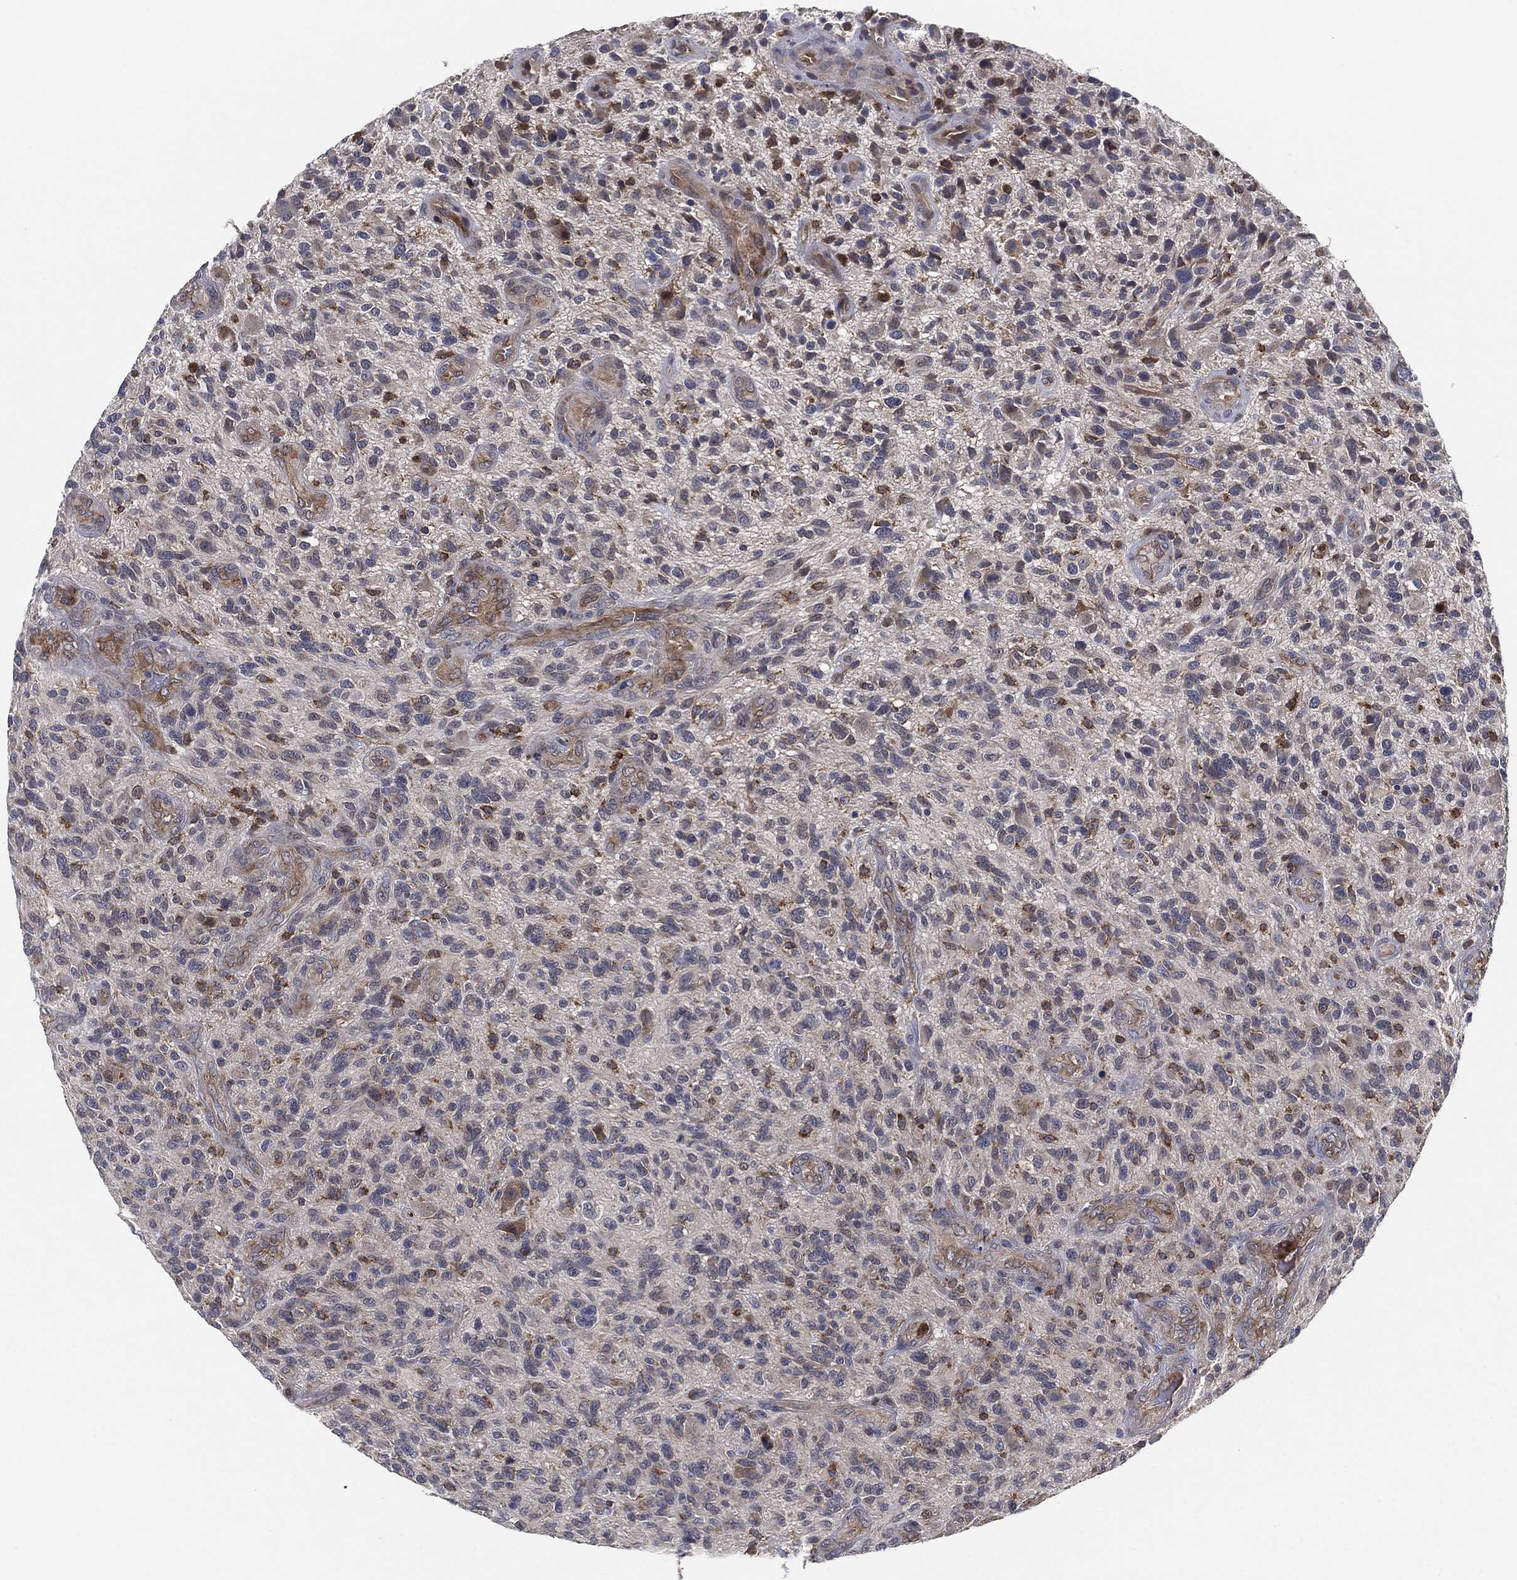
{"staining": {"intensity": "negative", "quantity": "none", "location": "none"}, "tissue": "glioma", "cell_type": "Tumor cells", "image_type": "cancer", "snomed": [{"axis": "morphology", "description": "Glioma, malignant, High grade"}, {"axis": "topography", "description": "Brain"}], "caption": "There is no significant positivity in tumor cells of glioma.", "gene": "FES", "patient": {"sex": "male", "age": 47}}